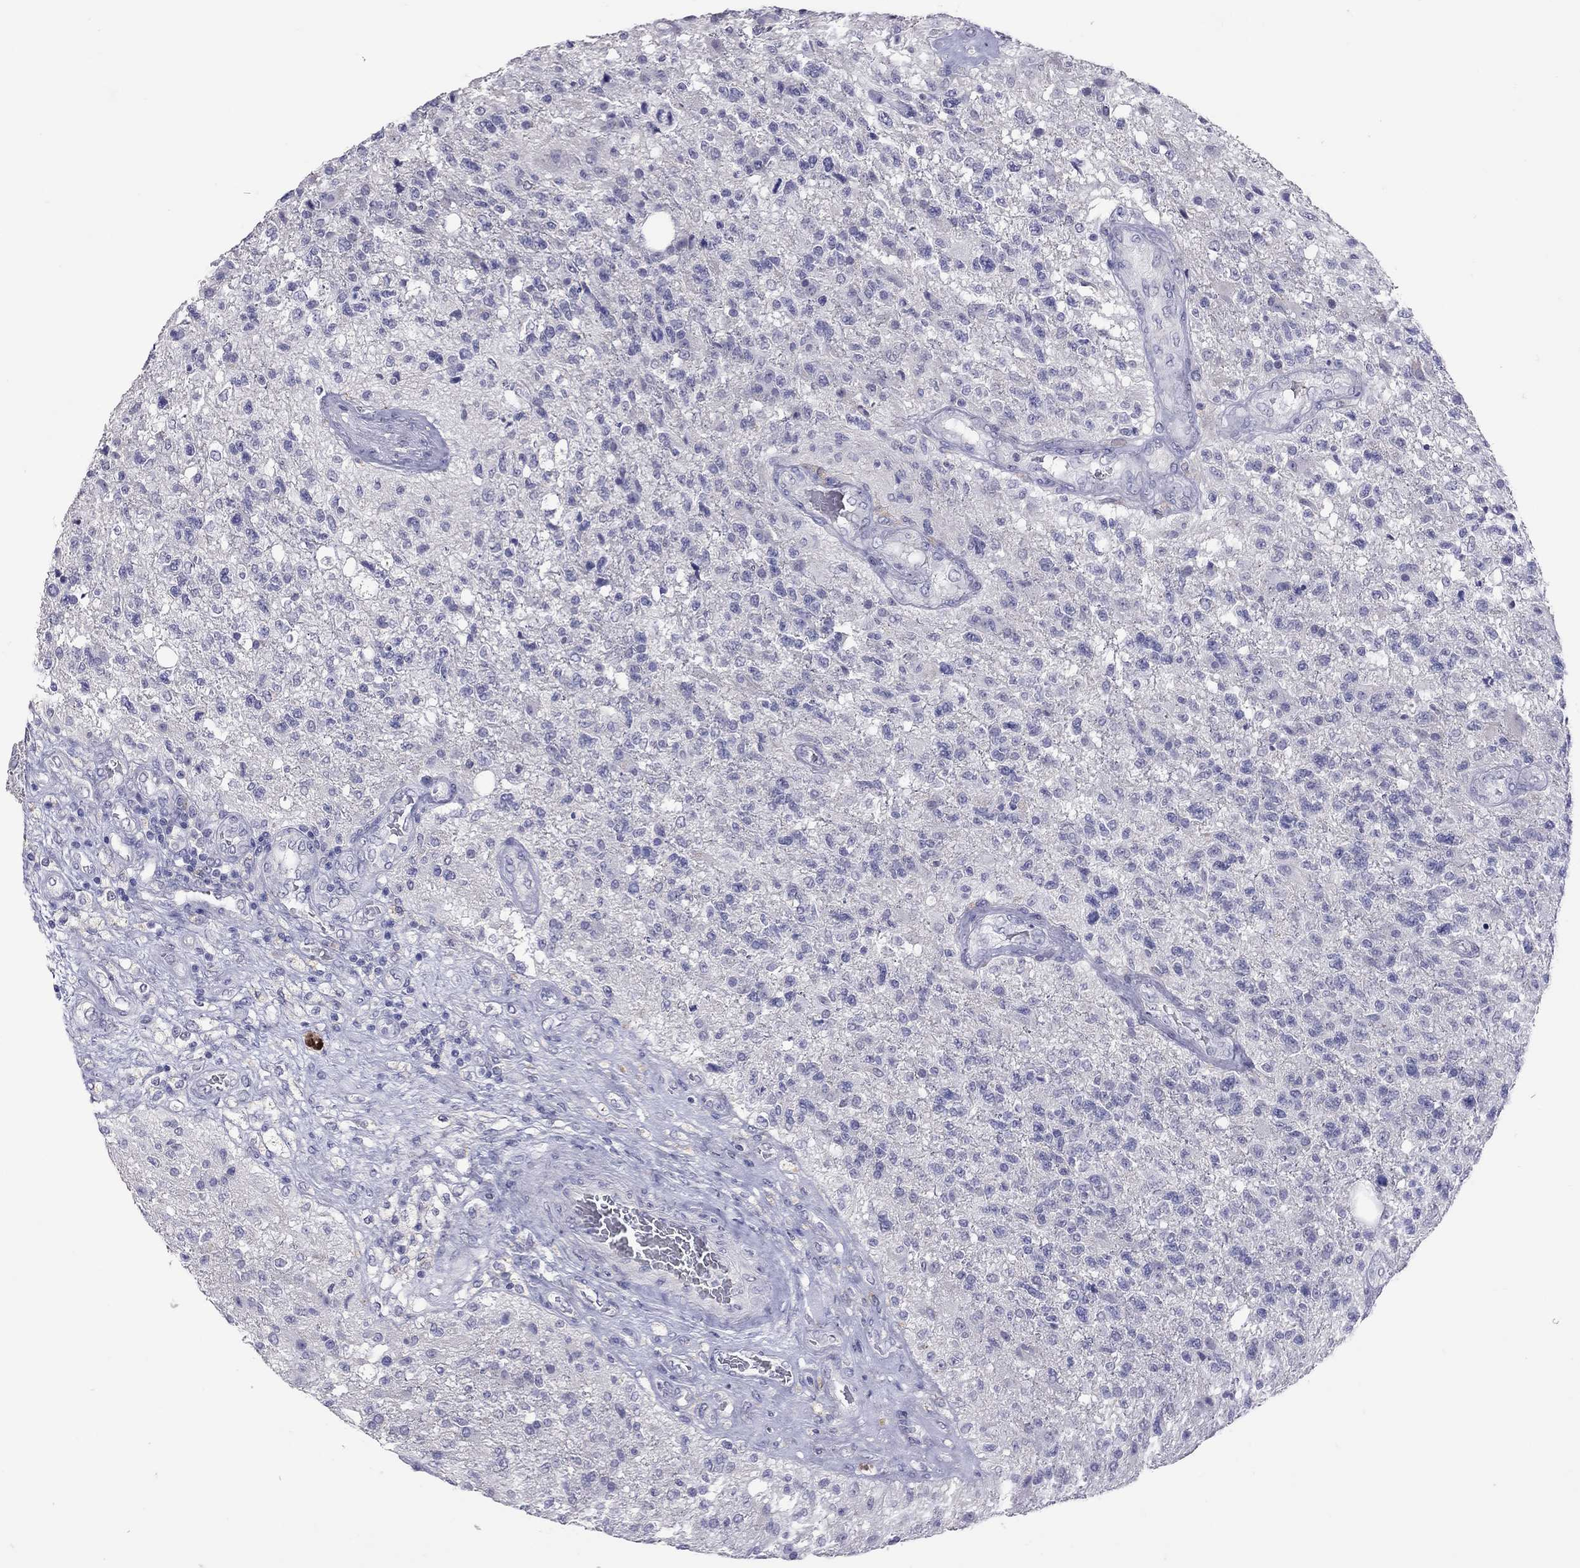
{"staining": {"intensity": "negative", "quantity": "none", "location": "none"}, "tissue": "glioma", "cell_type": "Tumor cells", "image_type": "cancer", "snomed": [{"axis": "morphology", "description": "Glioma, malignant, High grade"}, {"axis": "topography", "description": "Brain"}], "caption": "This is a image of IHC staining of glioma, which shows no expression in tumor cells. (Brightfield microscopy of DAB (3,3'-diaminobenzidine) IHC at high magnification).", "gene": "SLAMF1", "patient": {"sex": "male", "age": 56}}